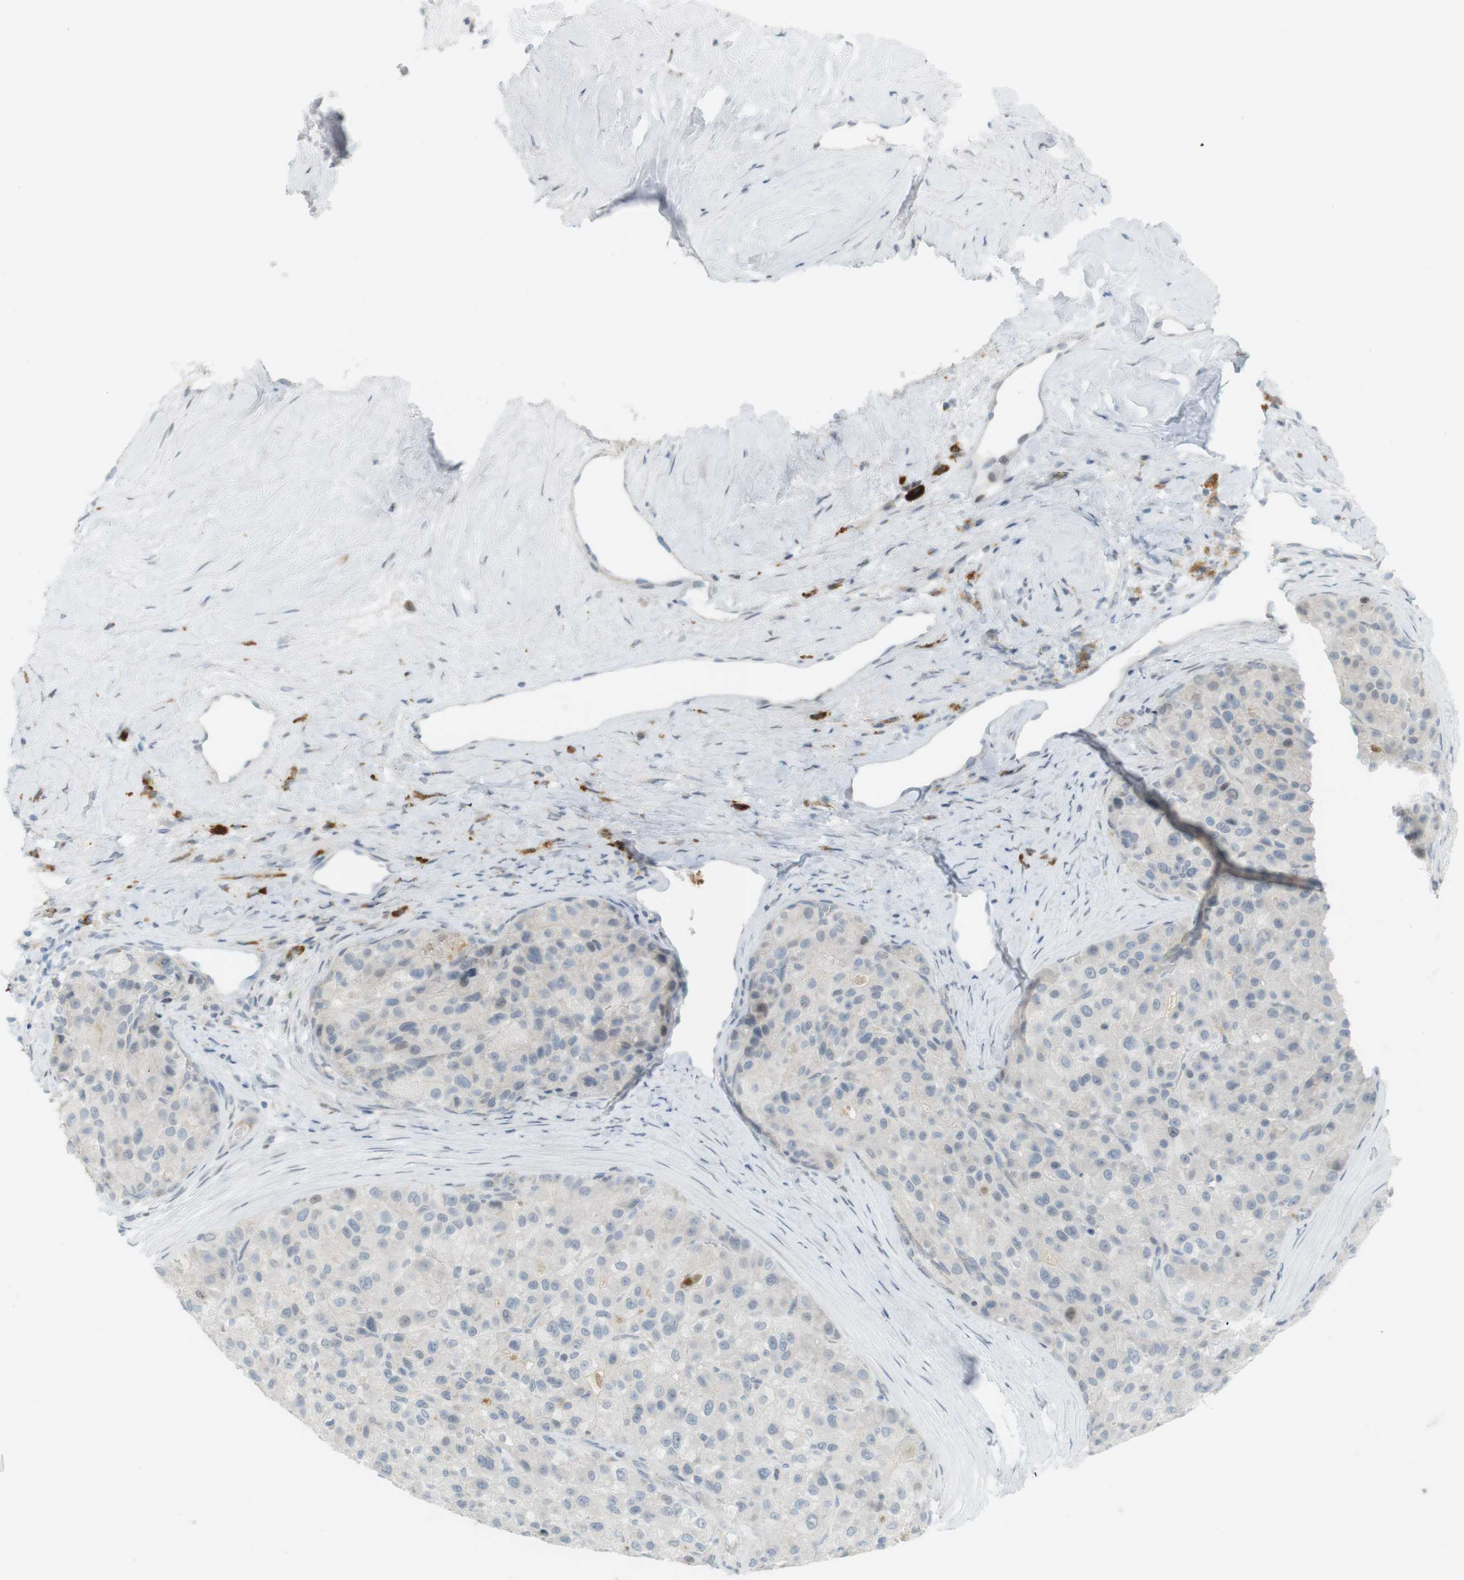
{"staining": {"intensity": "negative", "quantity": "none", "location": "none"}, "tissue": "liver cancer", "cell_type": "Tumor cells", "image_type": "cancer", "snomed": [{"axis": "morphology", "description": "Carcinoma, Hepatocellular, NOS"}, {"axis": "topography", "description": "Liver"}], "caption": "IHC micrograph of neoplastic tissue: human liver cancer stained with DAB shows no significant protein expression in tumor cells. (DAB (3,3'-diaminobenzidine) immunohistochemistry visualized using brightfield microscopy, high magnification).", "gene": "DMC1", "patient": {"sex": "male", "age": 80}}